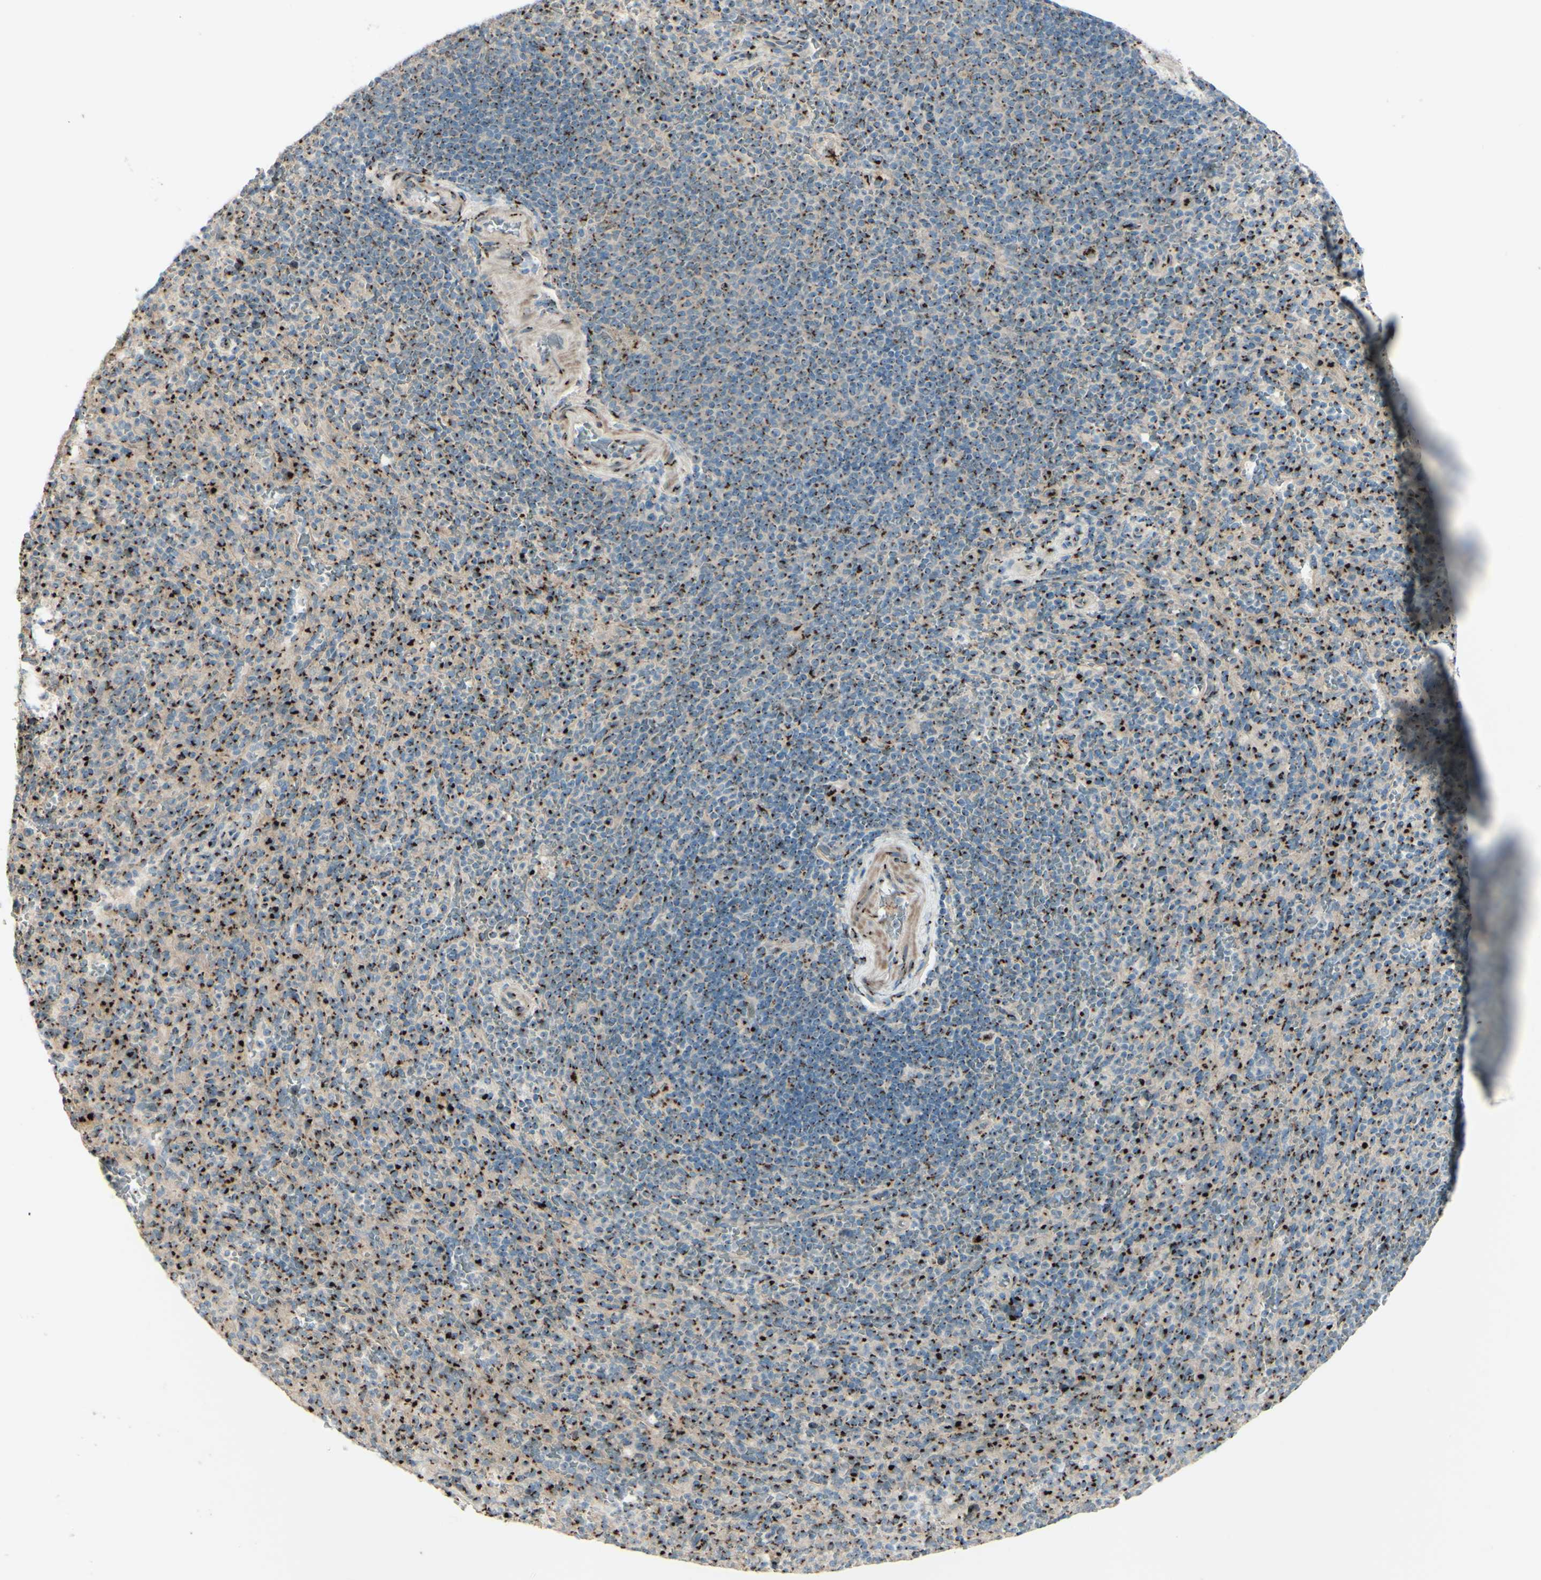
{"staining": {"intensity": "moderate", "quantity": "25%-75%", "location": "cytoplasmic/membranous"}, "tissue": "spleen", "cell_type": "Cells in red pulp", "image_type": "normal", "snomed": [{"axis": "morphology", "description": "Normal tissue, NOS"}, {"axis": "topography", "description": "Spleen"}], "caption": "Immunohistochemistry staining of unremarkable spleen, which displays medium levels of moderate cytoplasmic/membranous positivity in approximately 25%-75% of cells in red pulp indicating moderate cytoplasmic/membranous protein staining. The staining was performed using DAB (3,3'-diaminobenzidine) (brown) for protein detection and nuclei were counterstained in hematoxylin (blue).", "gene": "BPNT2", "patient": {"sex": "male", "age": 36}}